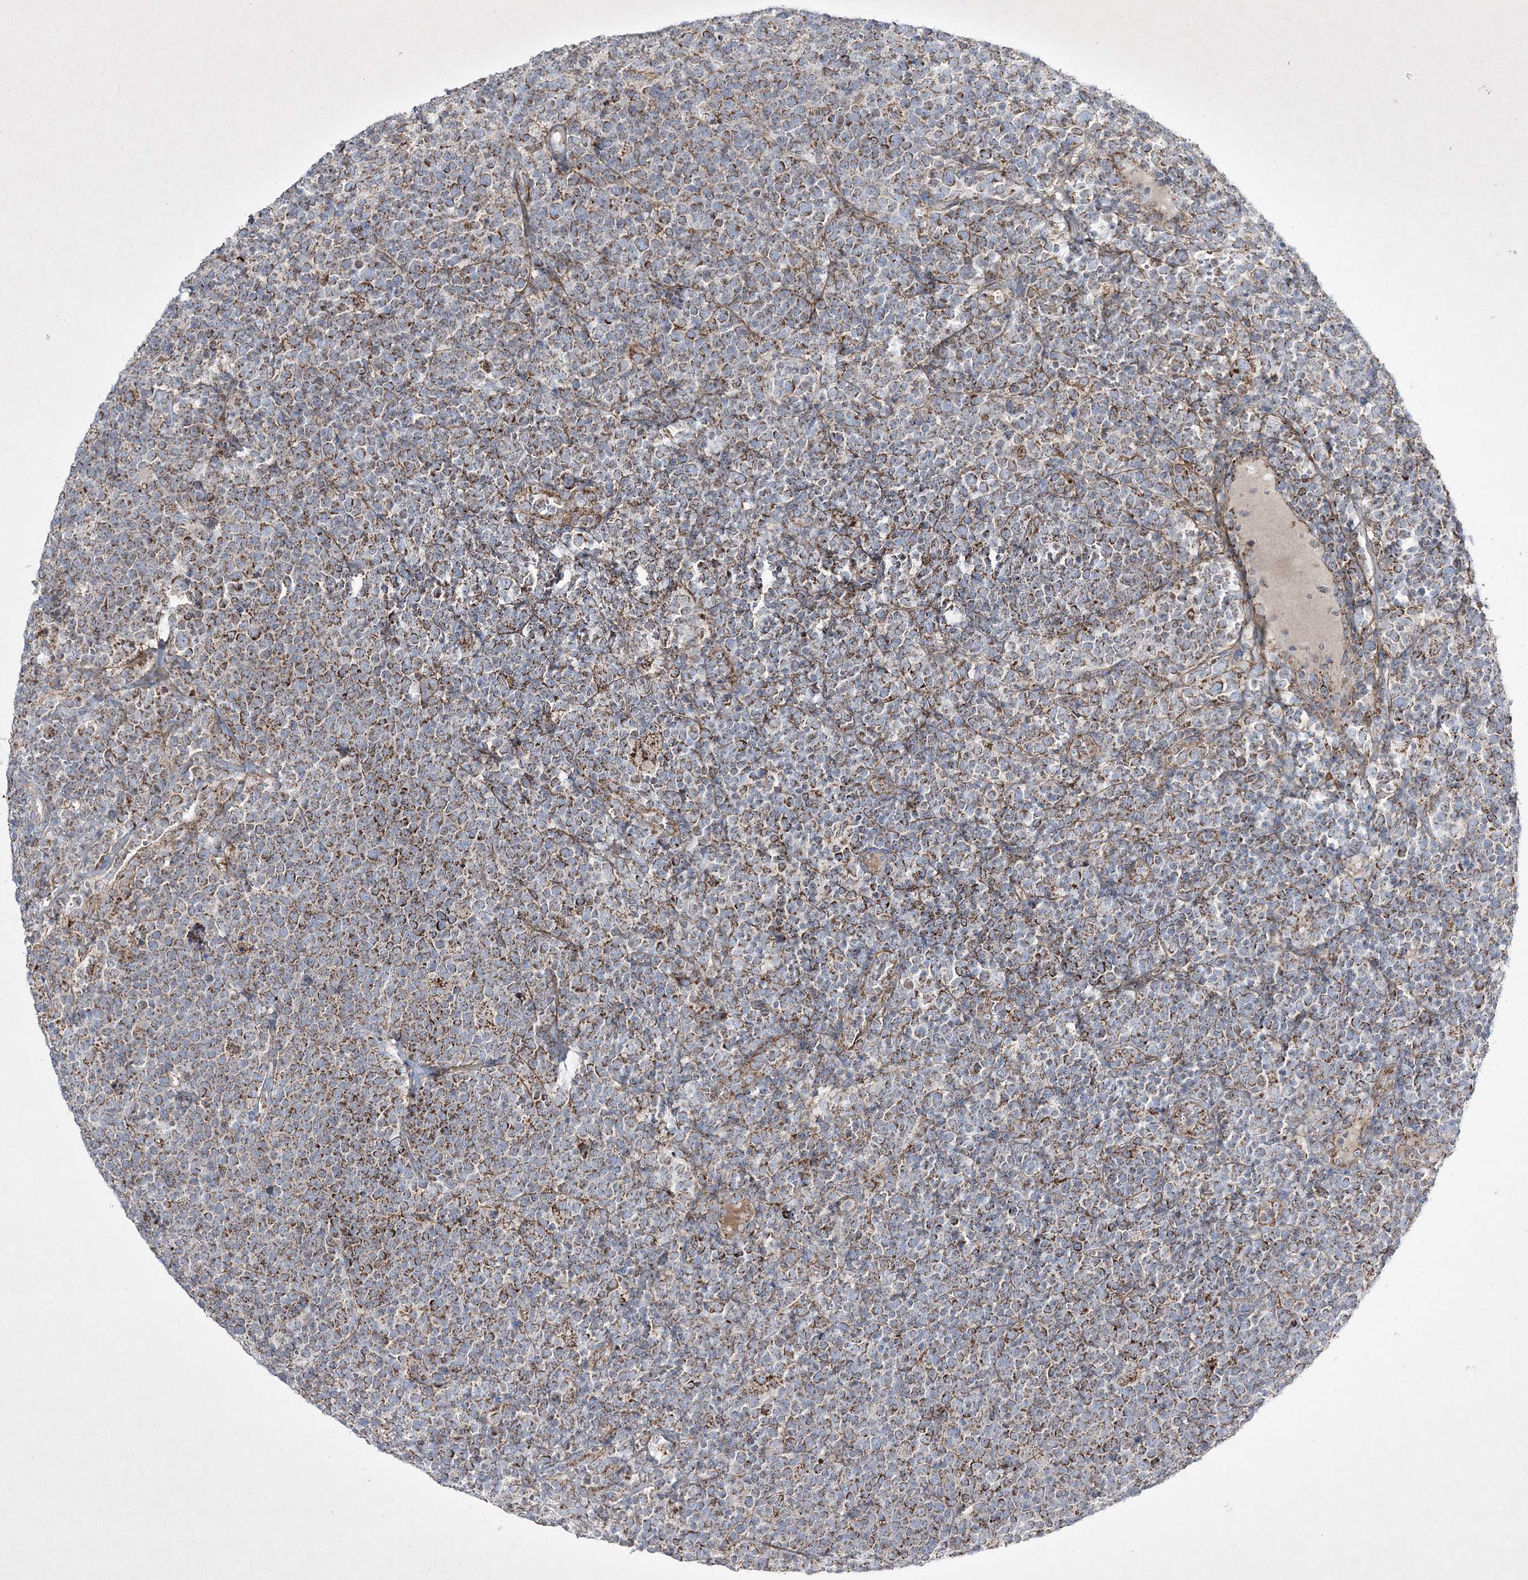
{"staining": {"intensity": "strong", "quantity": "25%-75%", "location": "cytoplasmic/membranous"}, "tissue": "lymphoma", "cell_type": "Tumor cells", "image_type": "cancer", "snomed": [{"axis": "morphology", "description": "Malignant lymphoma, non-Hodgkin's type, High grade"}, {"axis": "topography", "description": "Lymph node"}], "caption": "Human lymphoma stained for a protein (brown) exhibits strong cytoplasmic/membranous positive expression in approximately 25%-75% of tumor cells.", "gene": "RICTOR", "patient": {"sex": "male", "age": 61}}